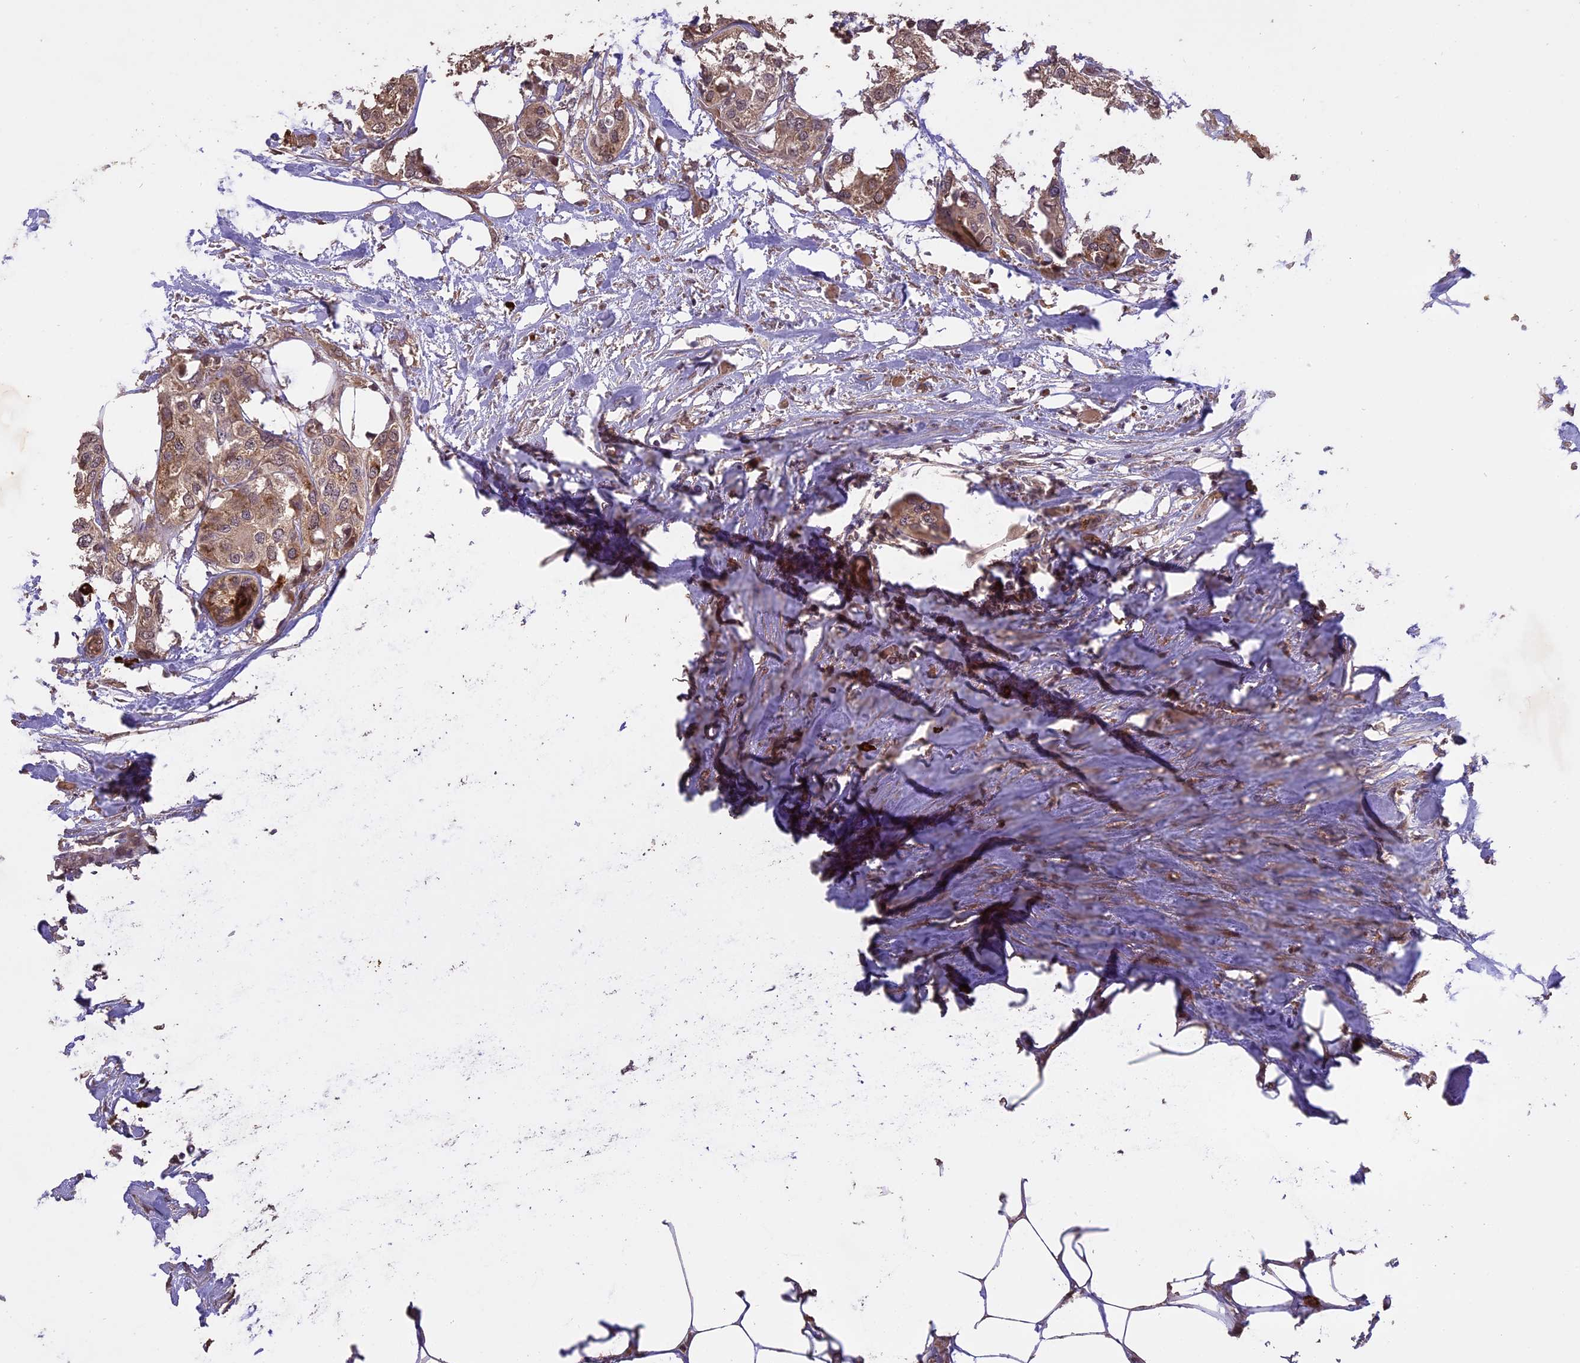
{"staining": {"intensity": "moderate", "quantity": ">75%", "location": "cytoplasmic/membranous,nuclear"}, "tissue": "urothelial cancer", "cell_type": "Tumor cells", "image_type": "cancer", "snomed": [{"axis": "morphology", "description": "Urothelial carcinoma, High grade"}, {"axis": "topography", "description": "Urinary bladder"}], "caption": "The immunohistochemical stain highlights moderate cytoplasmic/membranous and nuclear positivity in tumor cells of urothelial cancer tissue. The staining was performed using DAB to visualize the protein expression in brown, while the nuclei were stained in blue with hematoxylin (Magnification: 20x).", "gene": "TIGD7", "patient": {"sex": "male", "age": 64}}